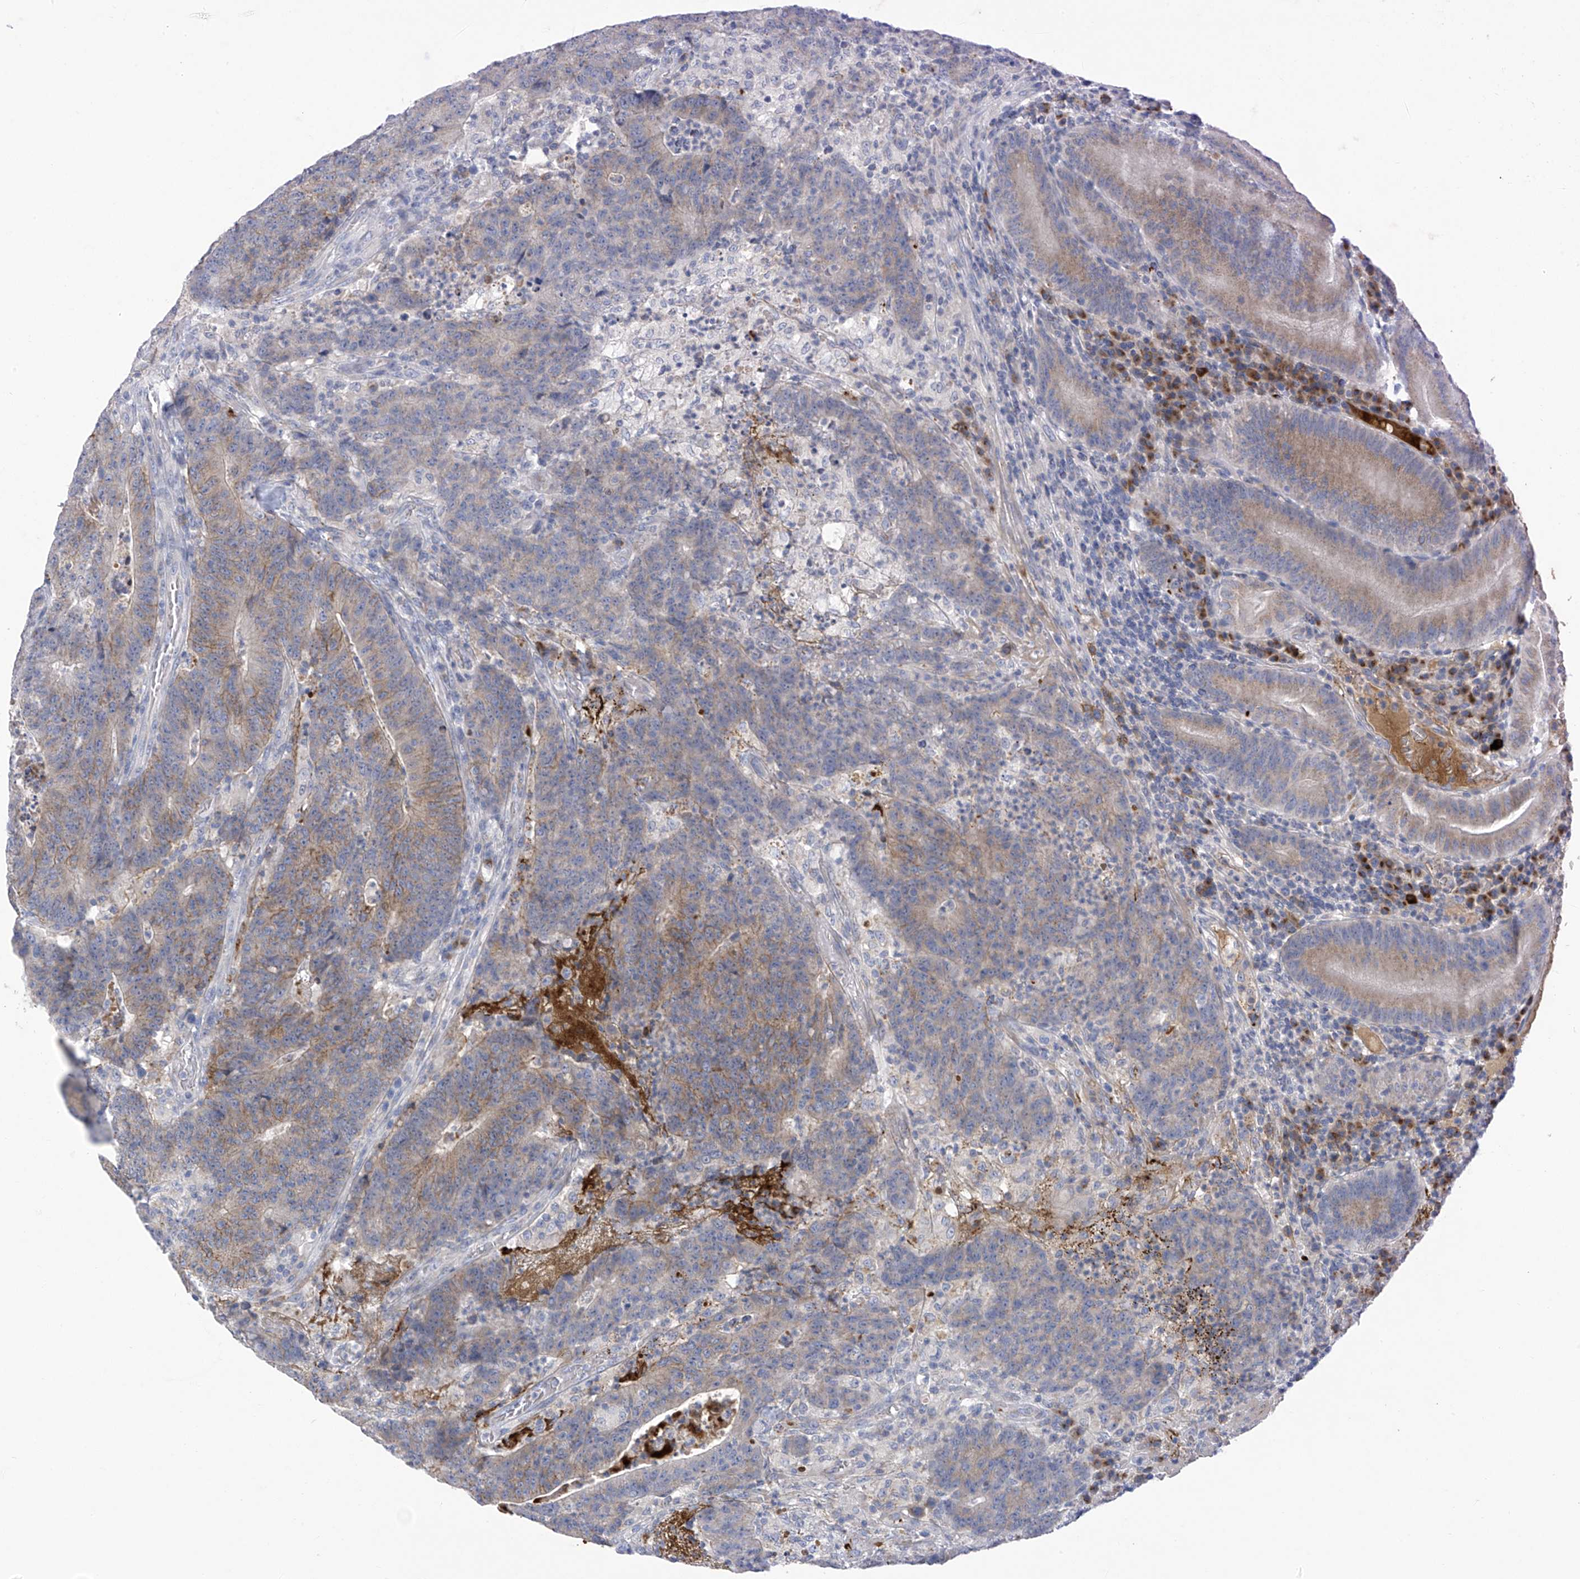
{"staining": {"intensity": "moderate", "quantity": "25%-75%", "location": "cytoplasmic/membranous"}, "tissue": "colorectal cancer", "cell_type": "Tumor cells", "image_type": "cancer", "snomed": [{"axis": "morphology", "description": "Normal tissue, NOS"}, {"axis": "morphology", "description": "Adenocarcinoma, NOS"}, {"axis": "topography", "description": "Colon"}], "caption": "Colorectal cancer (adenocarcinoma) stained with a brown dye reveals moderate cytoplasmic/membranous positive positivity in about 25%-75% of tumor cells.", "gene": "SLCO4A1", "patient": {"sex": "female", "age": 75}}